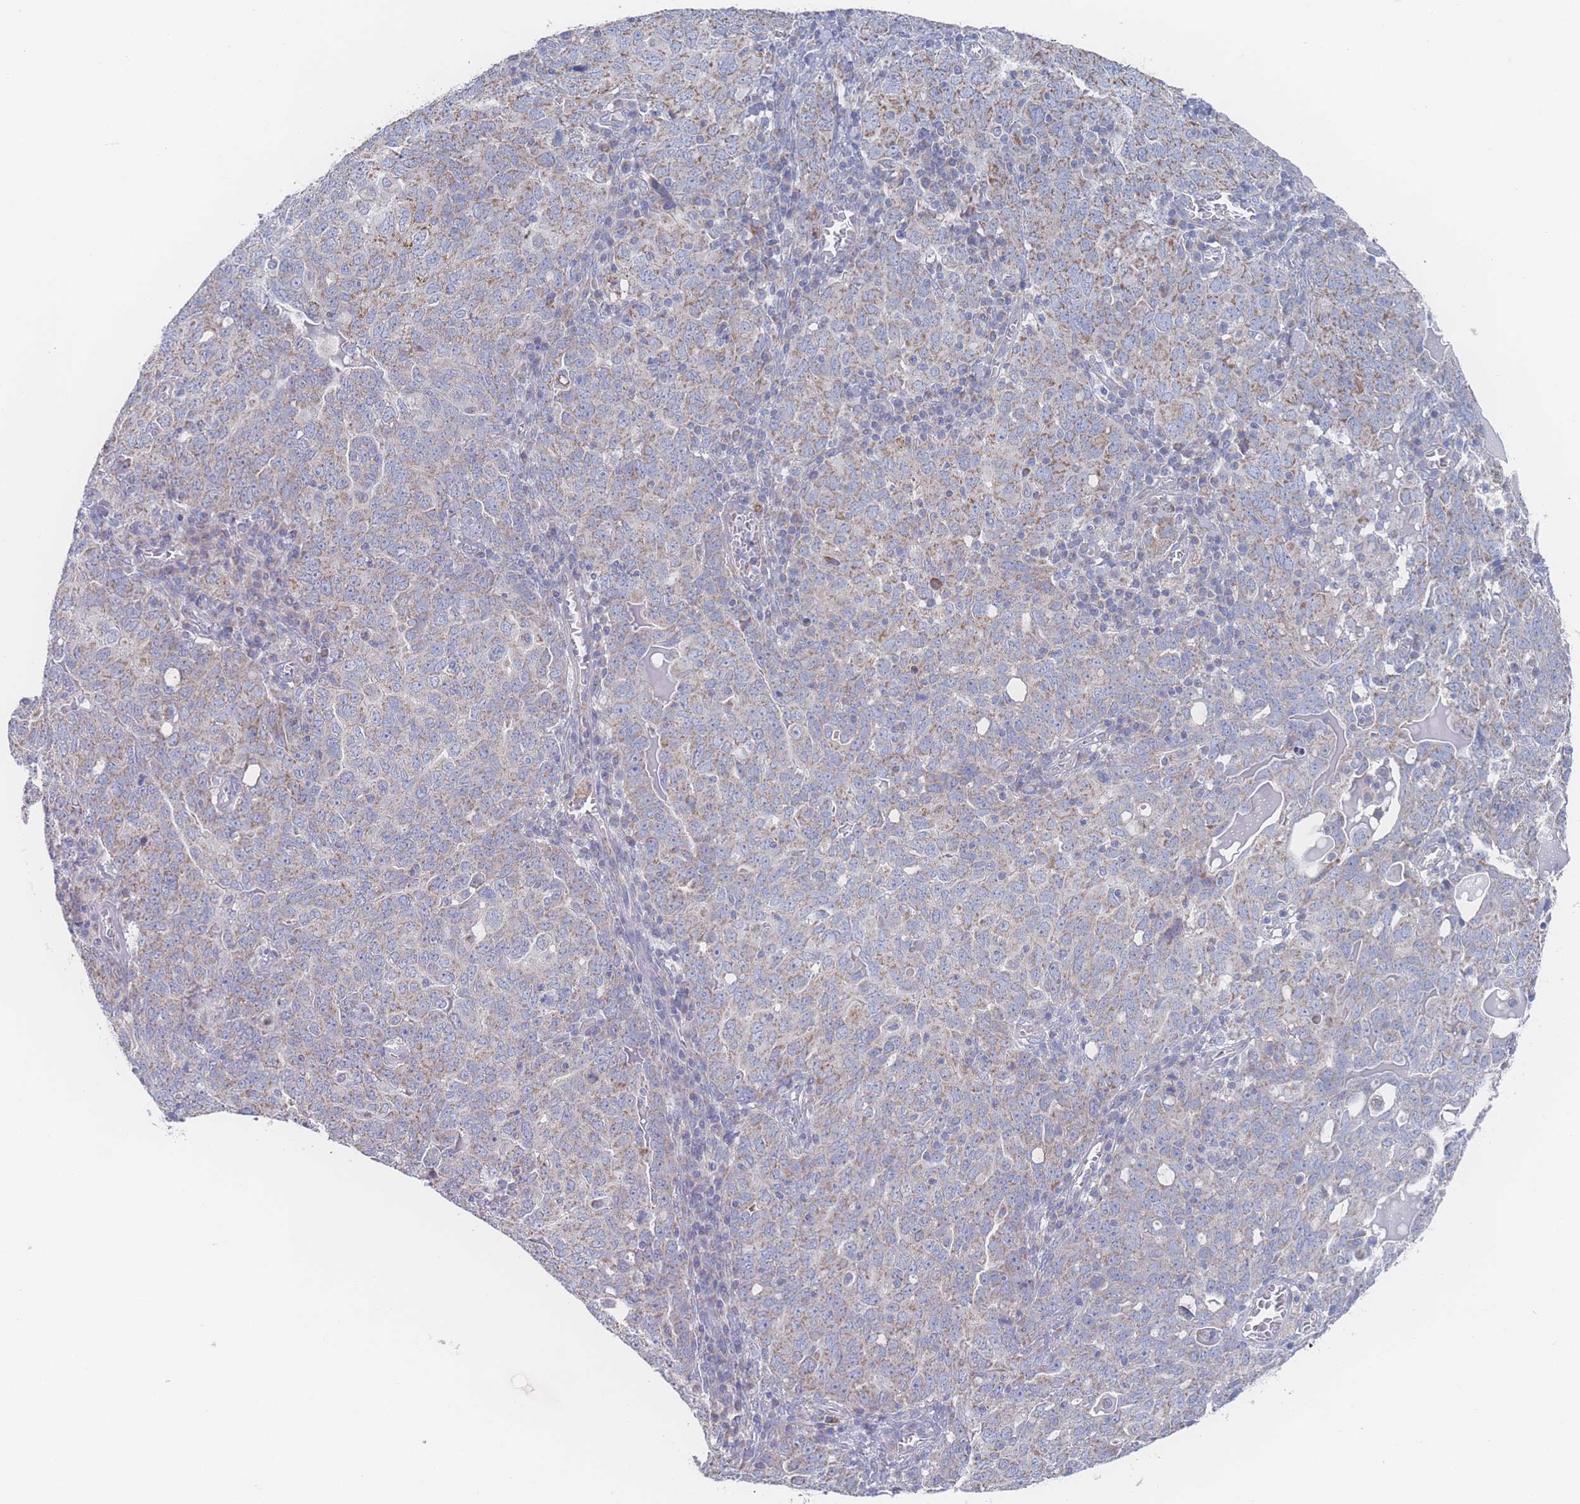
{"staining": {"intensity": "moderate", "quantity": ">75%", "location": "cytoplasmic/membranous"}, "tissue": "ovarian cancer", "cell_type": "Tumor cells", "image_type": "cancer", "snomed": [{"axis": "morphology", "description": "Carcinoma, endometroid"}, {"axis": "topography", "description": "Ovary"}], "caption": "Protein expression analysis of human ovarian cancer (endometroid carcinoma) reveals moderate cytoplasmic/membranous staining in approximately >75% of tumor cells.", "gene": "SNPH", "patient": {"sex": "female", "age": 62}}